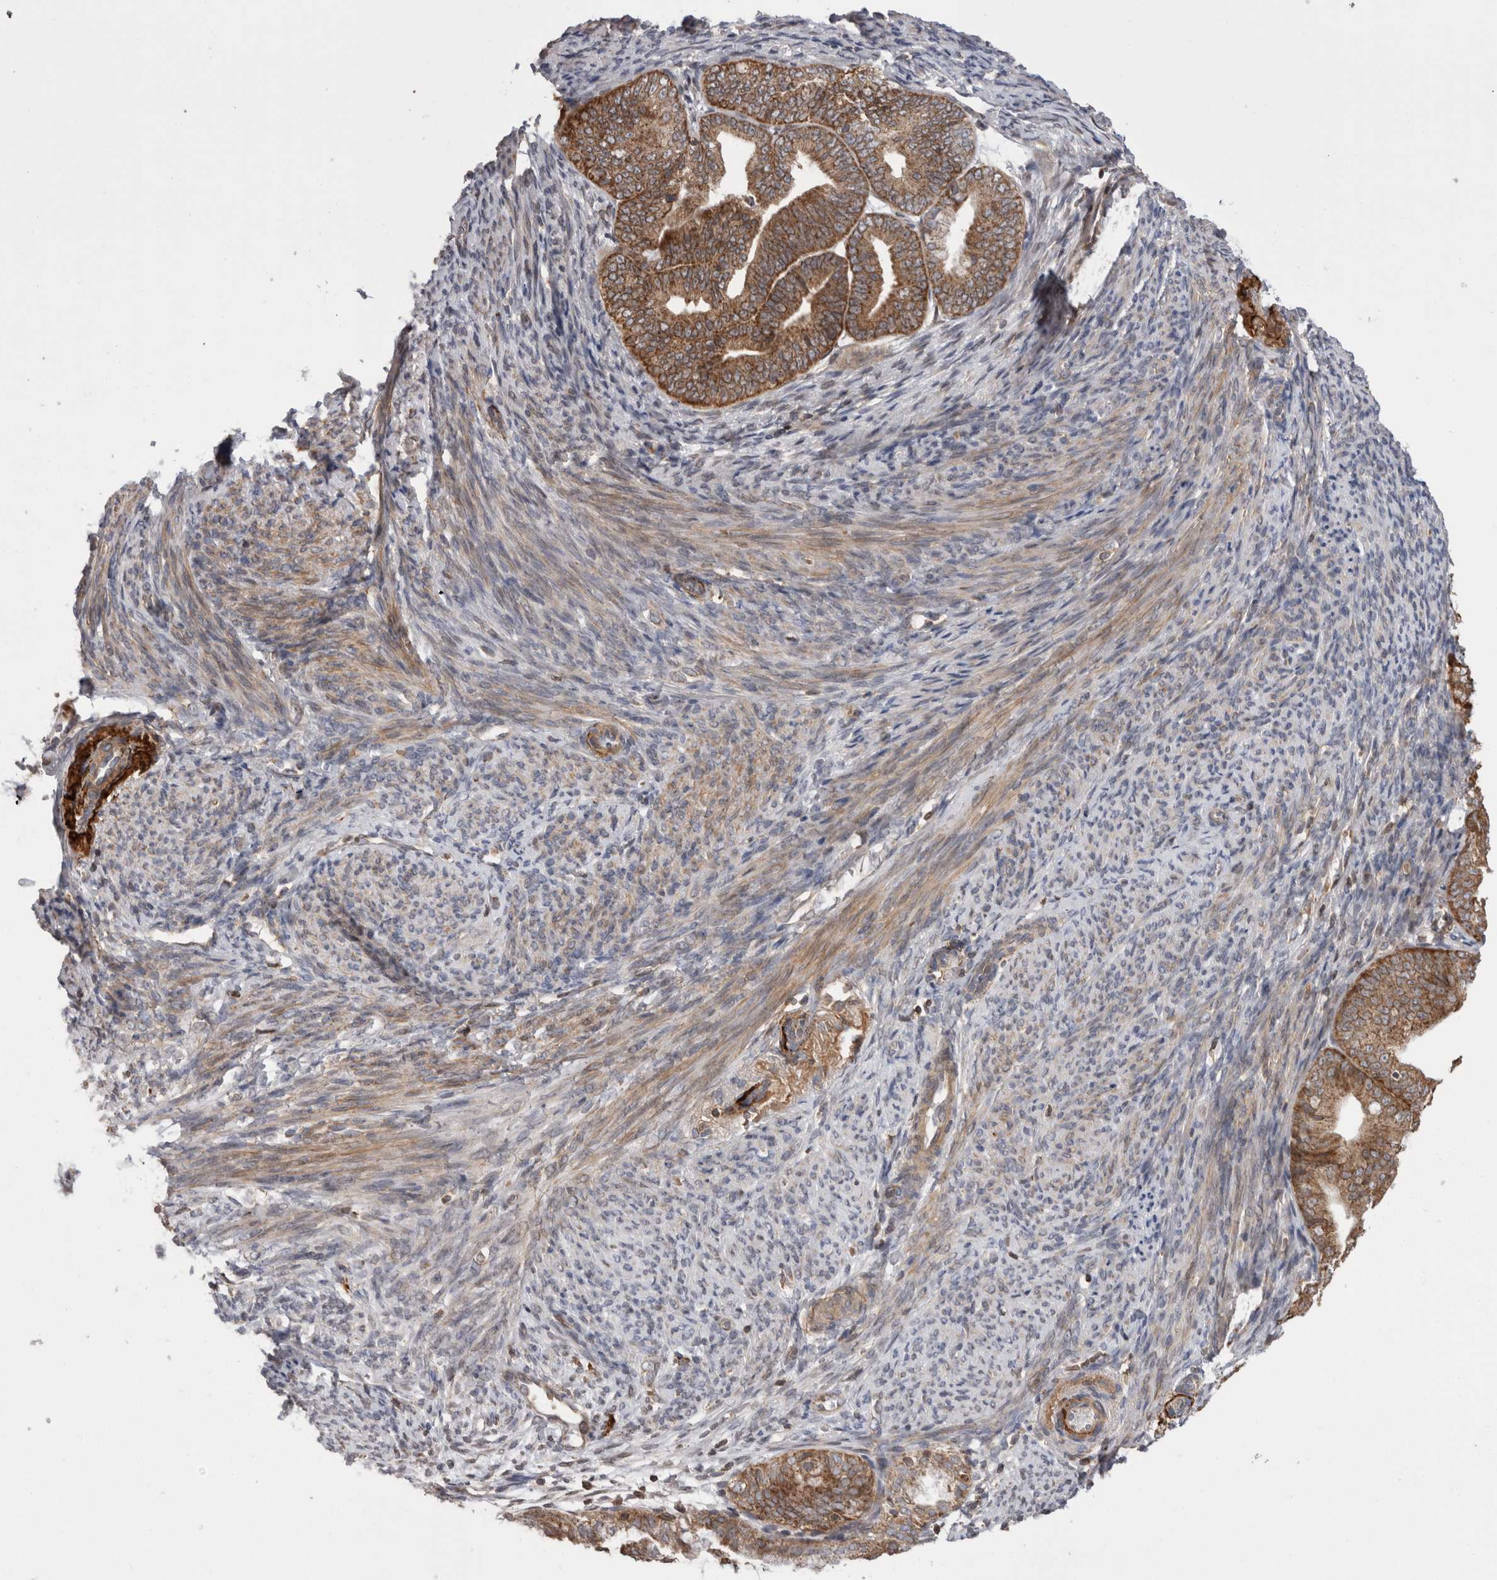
{"staining": {"intensity": "moderate", "quantity": ">75%", "location": "cytoplasmic/membranous"}, "tissue": "endometrial cancer", "cell_type": "Tumor cells", "image_type": "cancer", "snomed": [{"axis": "morphology", "description": "Adenocarcinoma, NOS"}, {"axis": "topography", "description": "Endometrium"}], "caption": "High-power microscopy captured an IHC photomicrograph of endometrial cancer, revealing moderate cytoplasmic/membranous staining in about >75% of tumor cells.", "gene": "DARS2", "patient": {"sex": "female", "age": 63}}